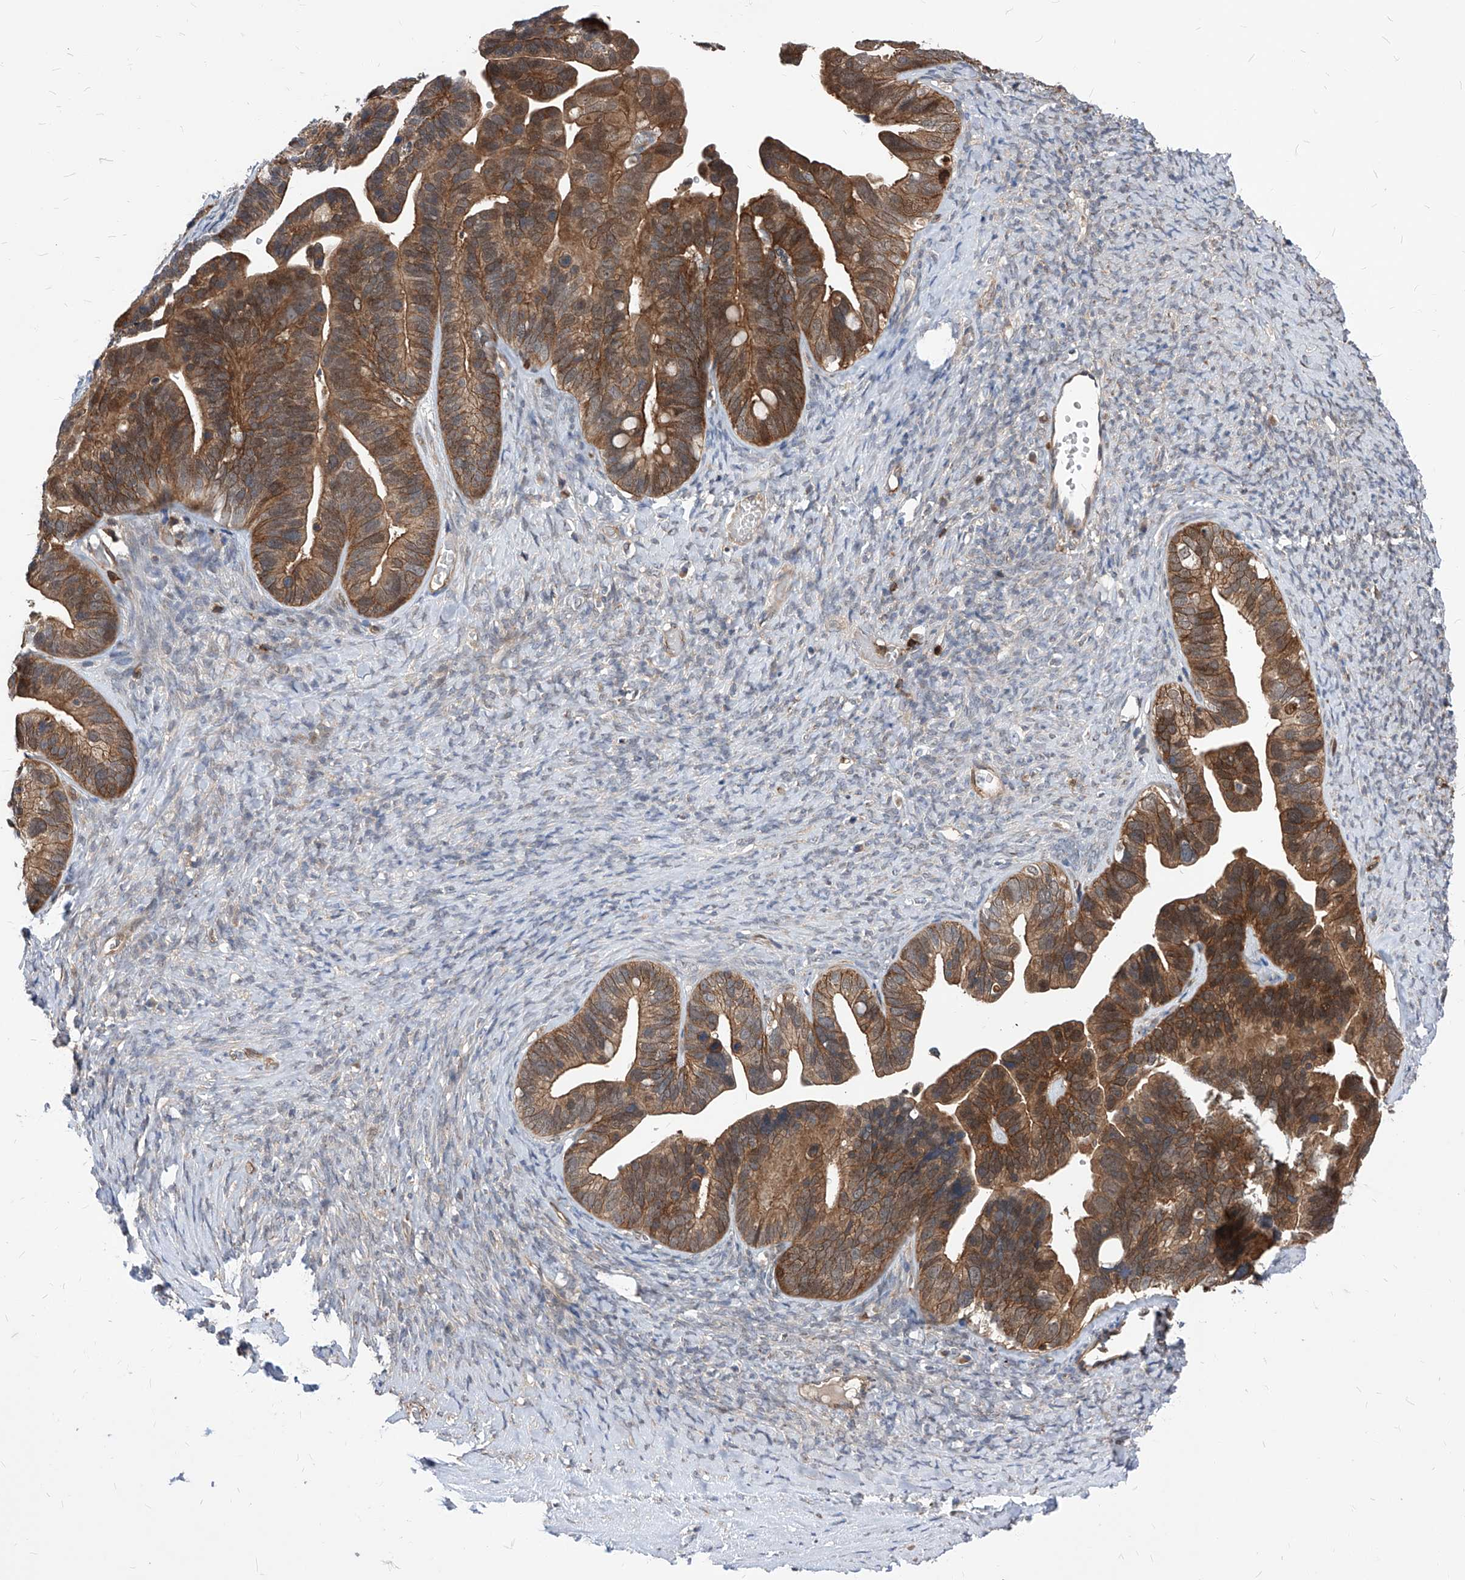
{"staining": {"intensity": "moderate", "quantity": ">75%", "location": "cytoplasmic/membranous"}, "tissue": "ovarian cancer", "cell_type": "Tumor cells", "image_type": "cancer", "snomed": [{"axis": "morphology", "description": "Cystadenocarcinoma, serous, NOS"}, {"axis": "topography", "description": "Ovary"}], "caption": "Moderate cytoplasmic/membranous protein positivity is identified in about >75% of tumor cells in ovarian cancer (serous cystadenocarcinoma).", "gene": "ABRACL", "patient": {"sex": "female", "age": 56}}